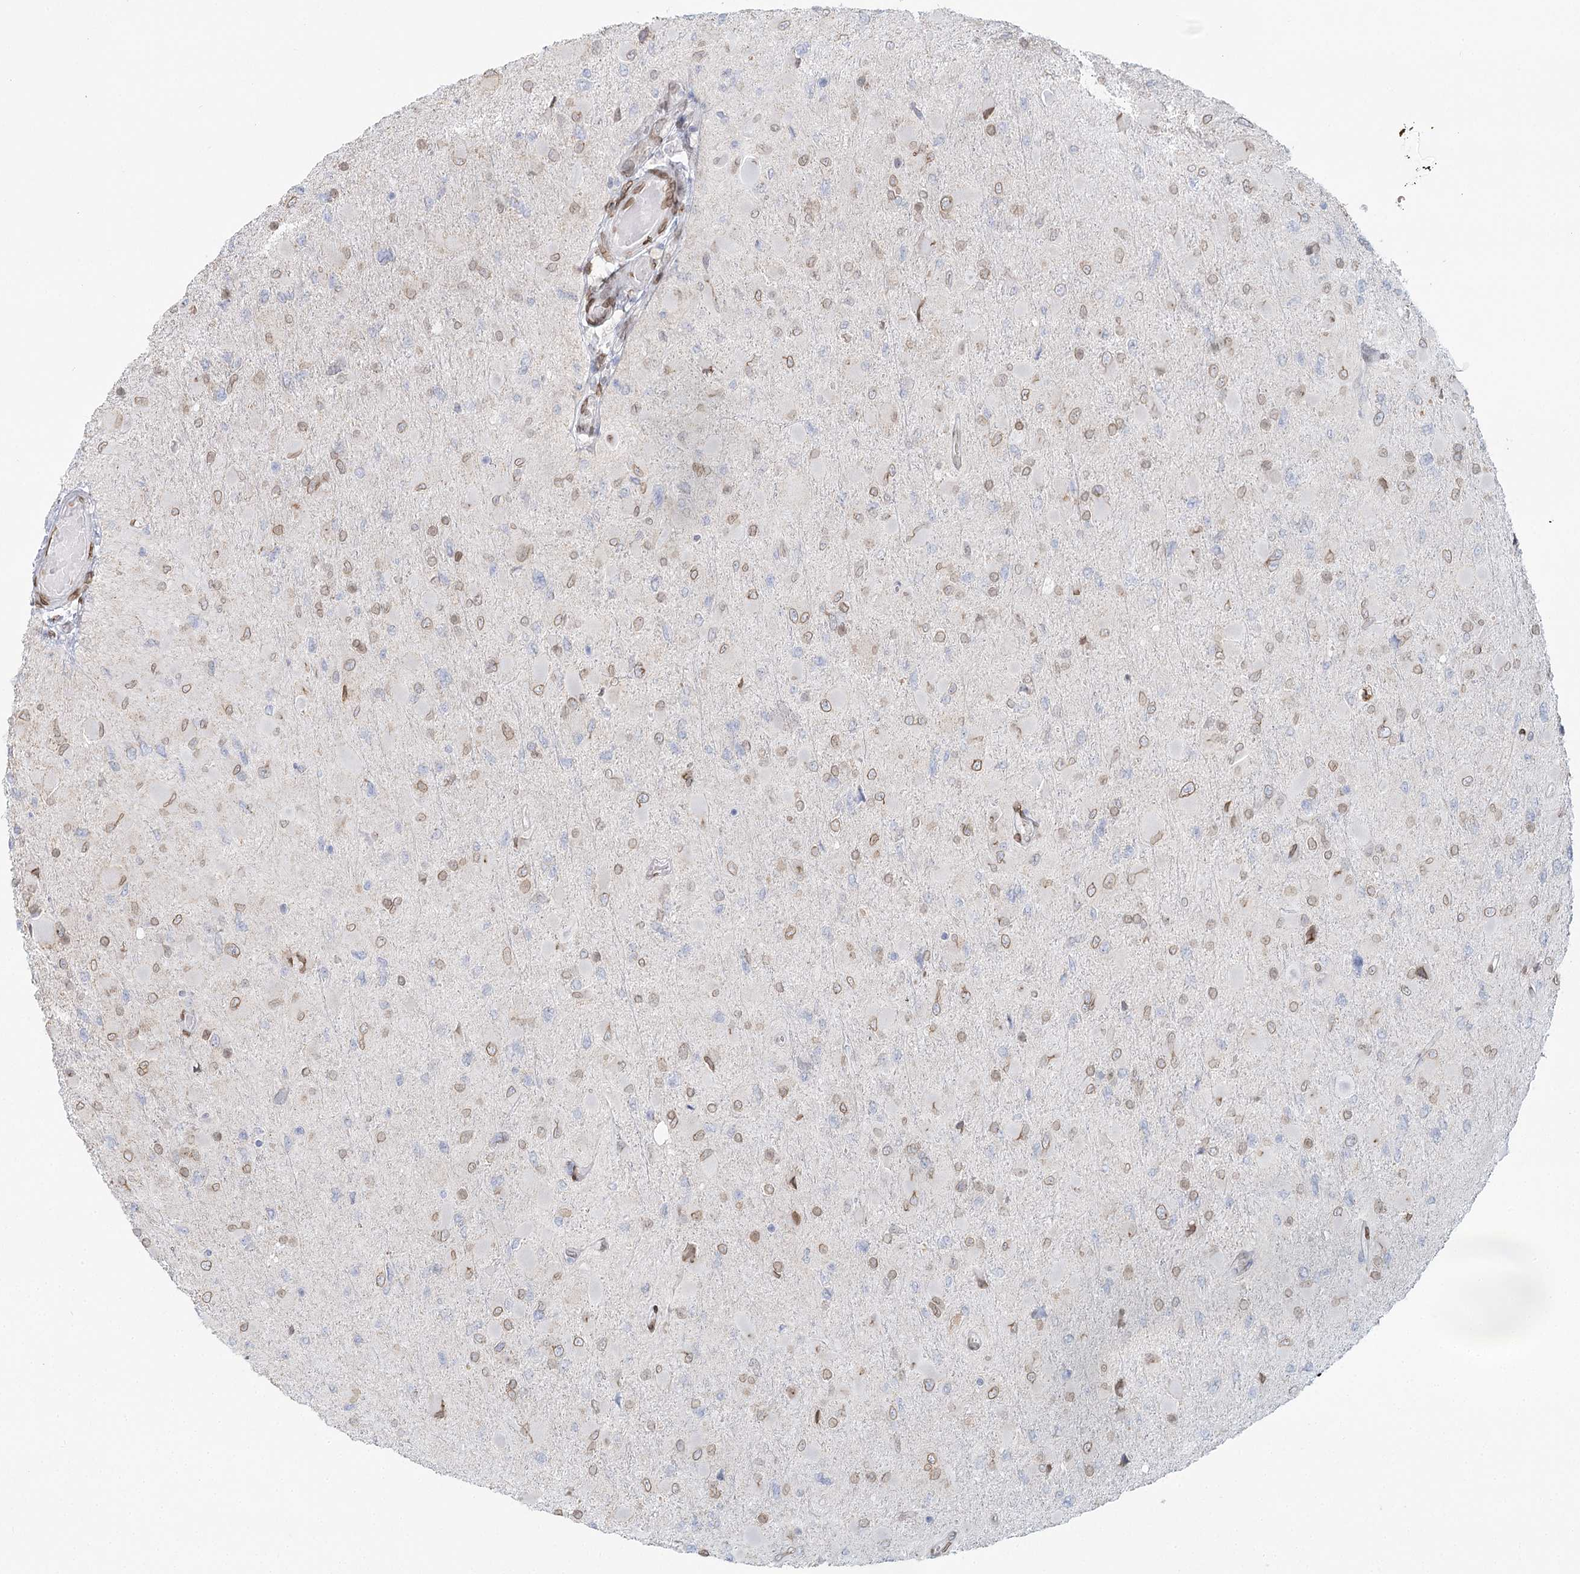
{"staining": {"intensity": "weak", "quantity": "25%-75%", "location": "cytoplasmic/membranous,nuclear"}, "tissue": "glioma", "cell_type": "Tumor cells", "image_type": "cancer", "snomed": [{"axis": "morphology", "description": "Glioma, malignant, High grade"}, {"axis": "topography", "description": "Cerebral cortex"}], "caption": "A high-resolution micrograph shows immunohistochemistry staining of glioma, which shows weak cytoplasmic/membranous and nuclear expression in approximately 25%-75% of tumor cells. The protein is shown in brown color, while the nuclei are stained blue.", "gene": "VWA5A", "patient": {"sex": "female", "age": 36}}